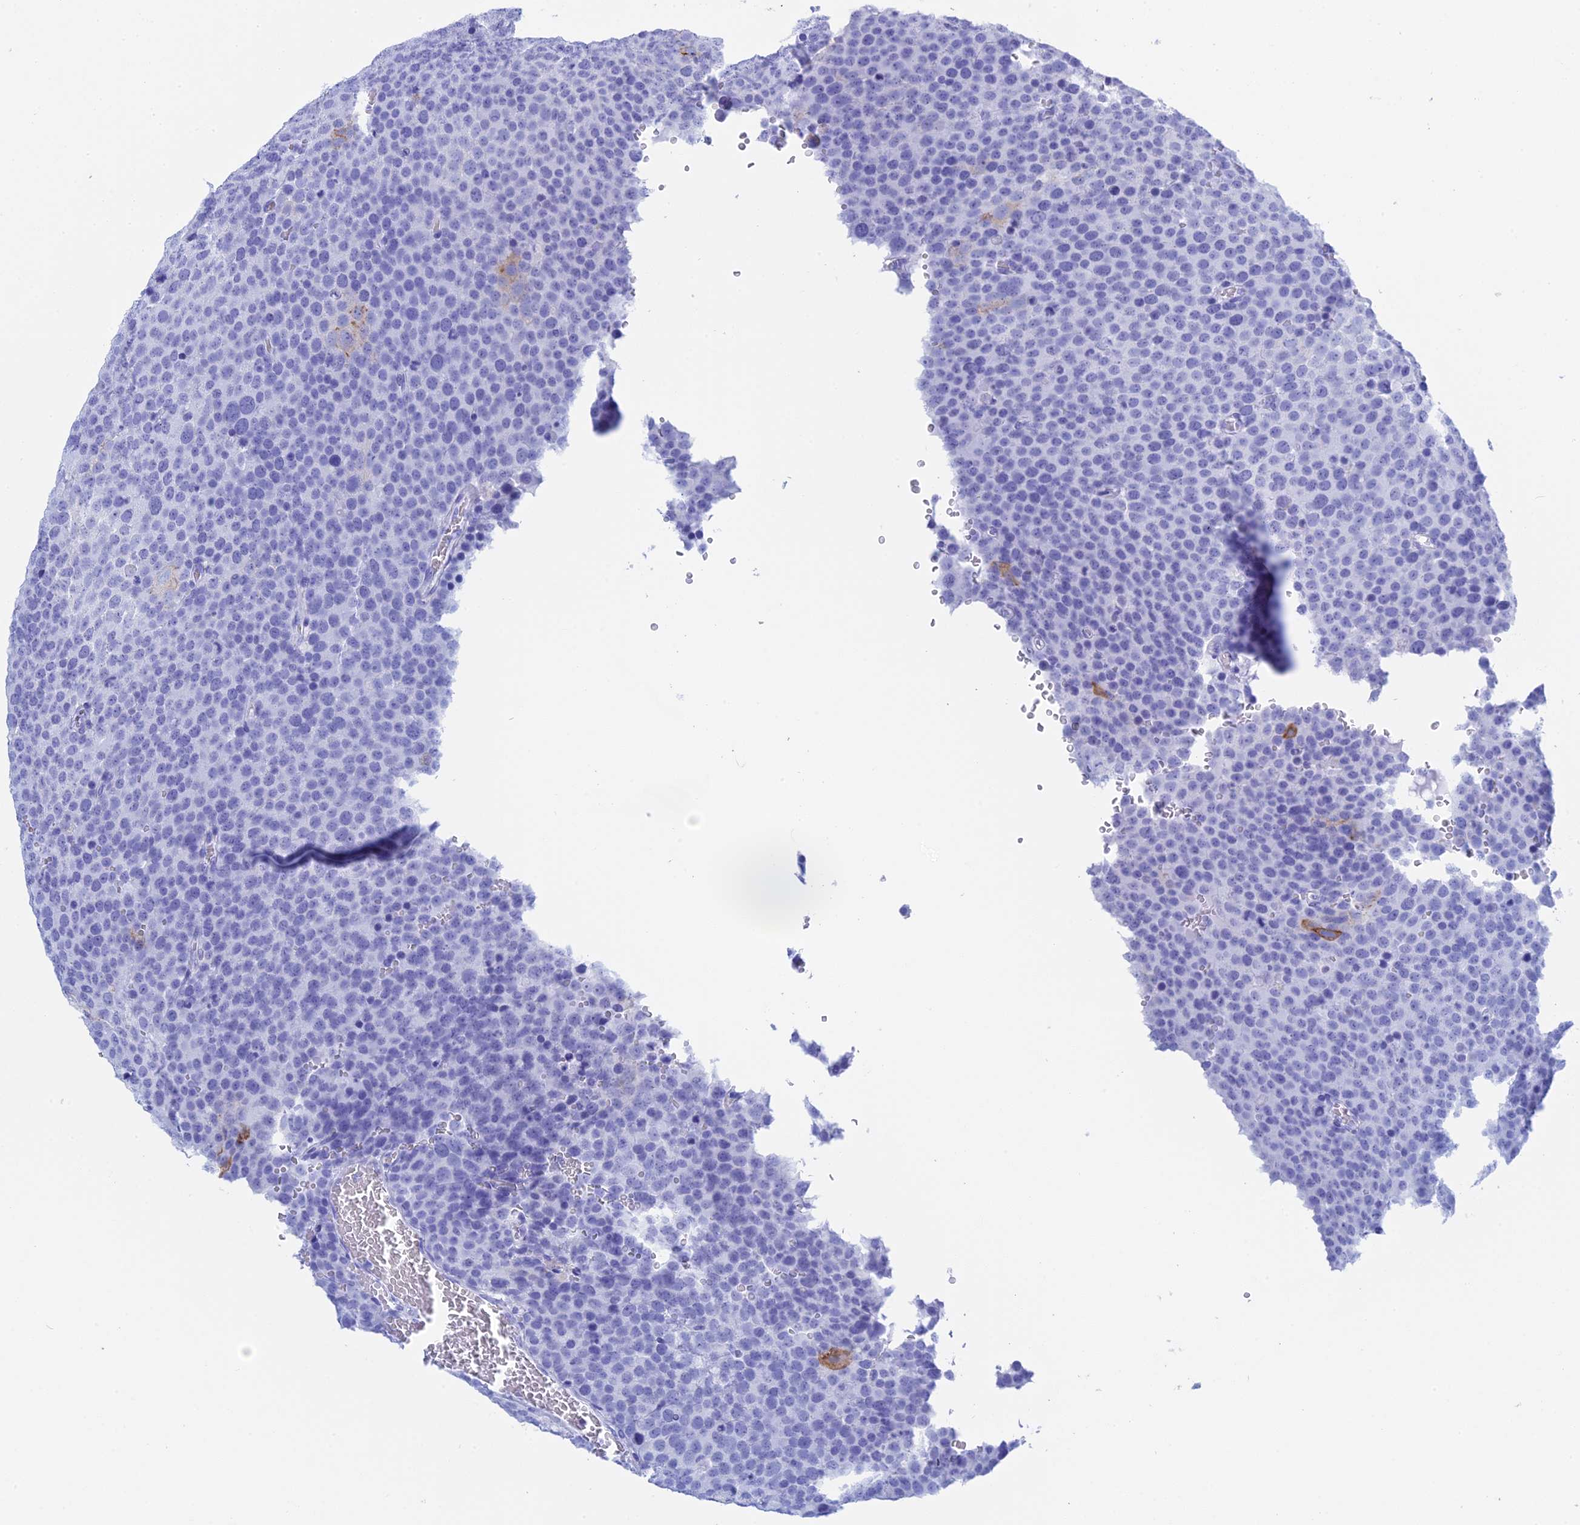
{"staining": {"intensity": "moderate", "quantity": "<25%", "location": "cytoplasmic/membranous"}, "tissue": "testis cancer", "cell_type": "Tumor cells", "image_type": "cancer", "snomed": [{"axis": "morphology", "description": "Seminoma, NOS"}, {"axis": "topography", "description": "Testis"}], "caption": "Testis cancer (seminoma) stained with IHC shows moderate cytoplasmic/membranous staining in about <25% of tumor cells. (Stains: DAB (3,3'-diaminobenzidine) in brown, nuclei in blue, Microscopy: brightfield microscopy at high magnification).", "gene": "TEX101", "patient": {"sex": "male", "age": 71}}